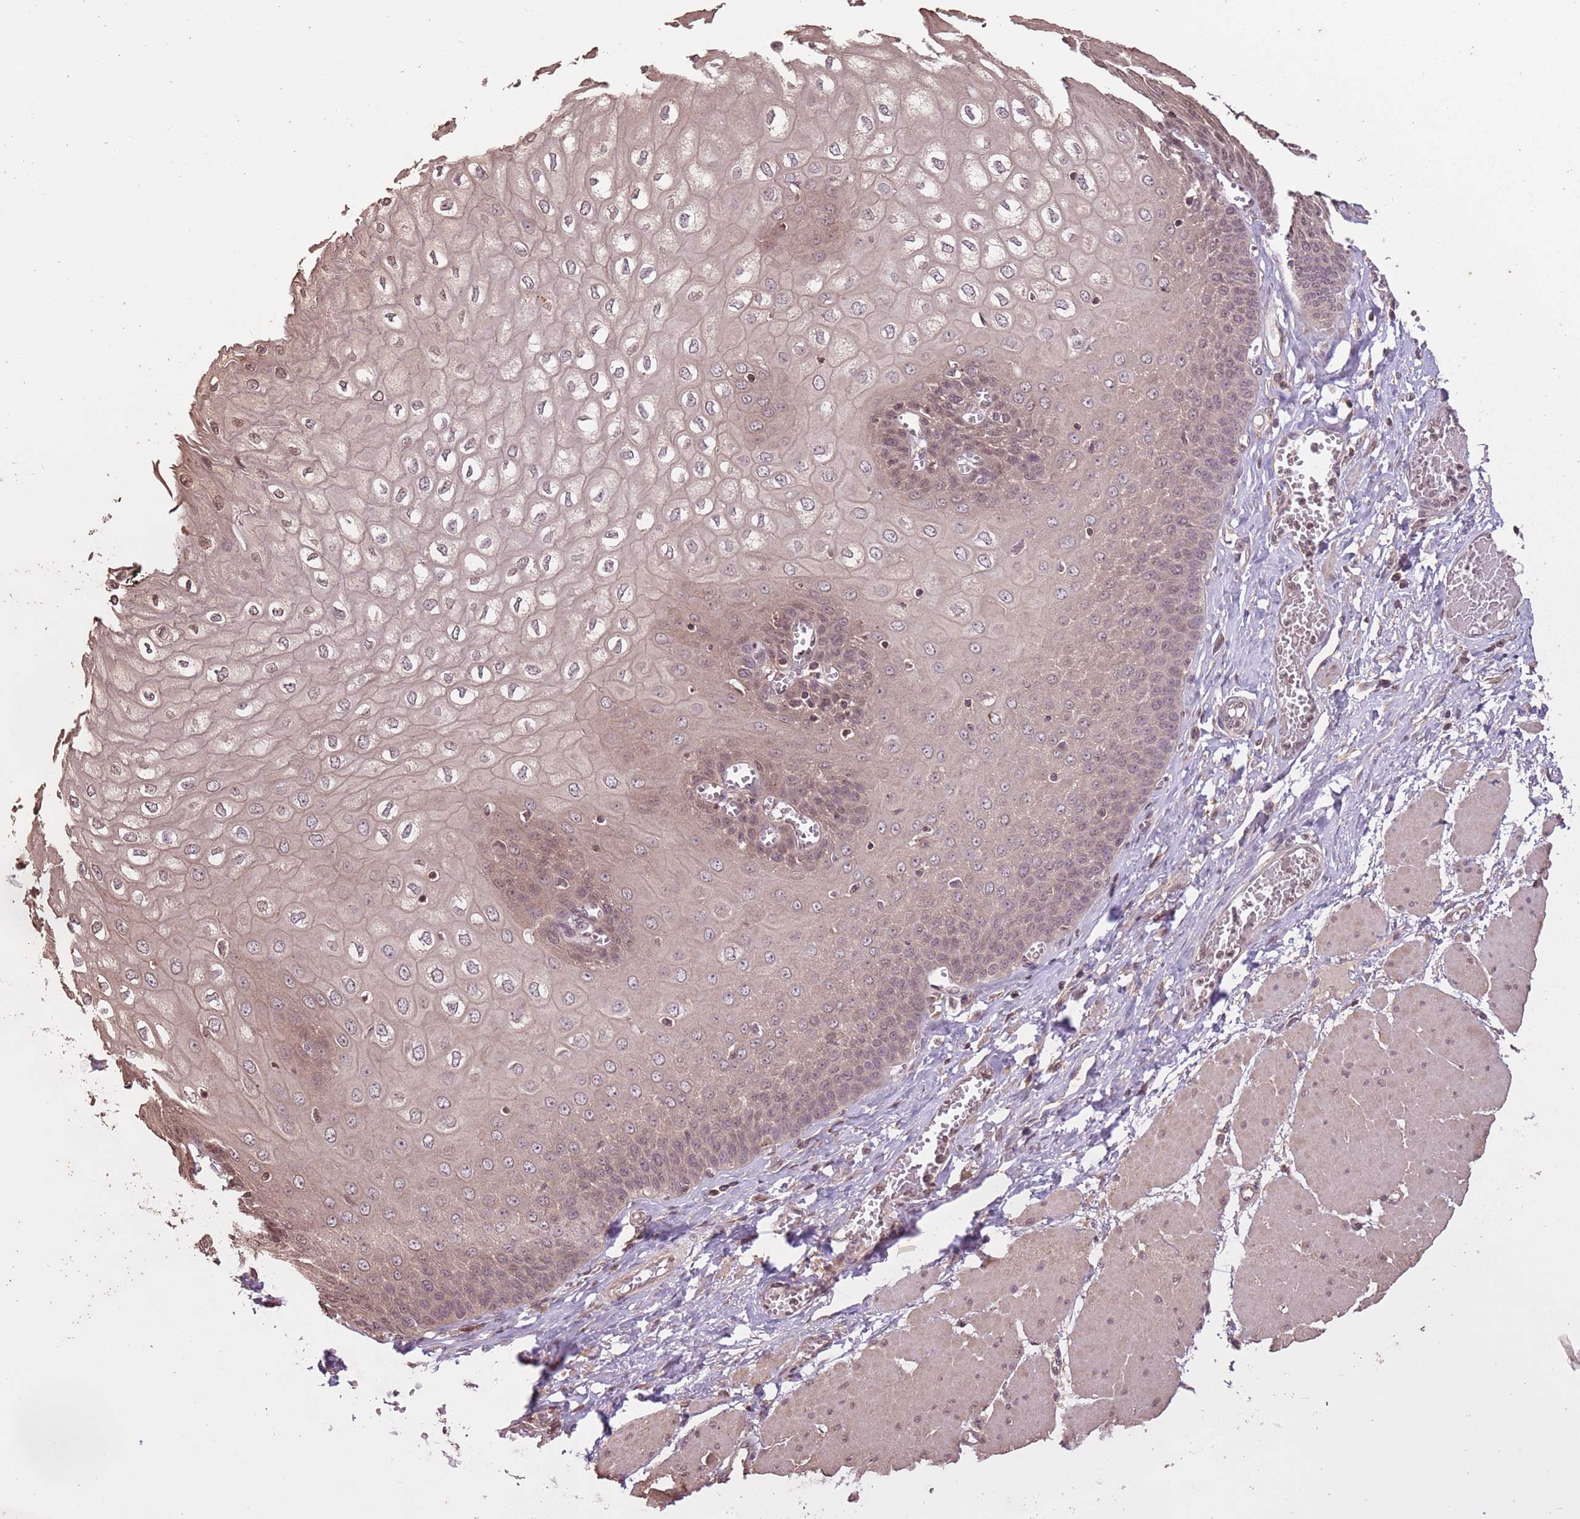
{"staining": {"intensity": "weak", "quantity": "25%-75%", "location": "cytoplasmic/membranous,nuclear"}, "tissue": "esophagus", "cell_type": "Squamous epithelial cells", "image_type": "normal", "snomed": [{"axis": "morphology", "description": "Normal tissue, NOS"}, {"axis": "topography", "description": "Esophagus"}], "caption": "High-power microscopy captured an immunohistochemistry histopathology image of unremarkable esophagus, revealing weak cytoplasmic/membranous,nuclear expression in about 25%-75% of squamous epithelial cells. (DAB IHC with brightfield microscopy, high magnification).", "gene": "CAPN9", "patient": {"sex": "male", "age": 60}}